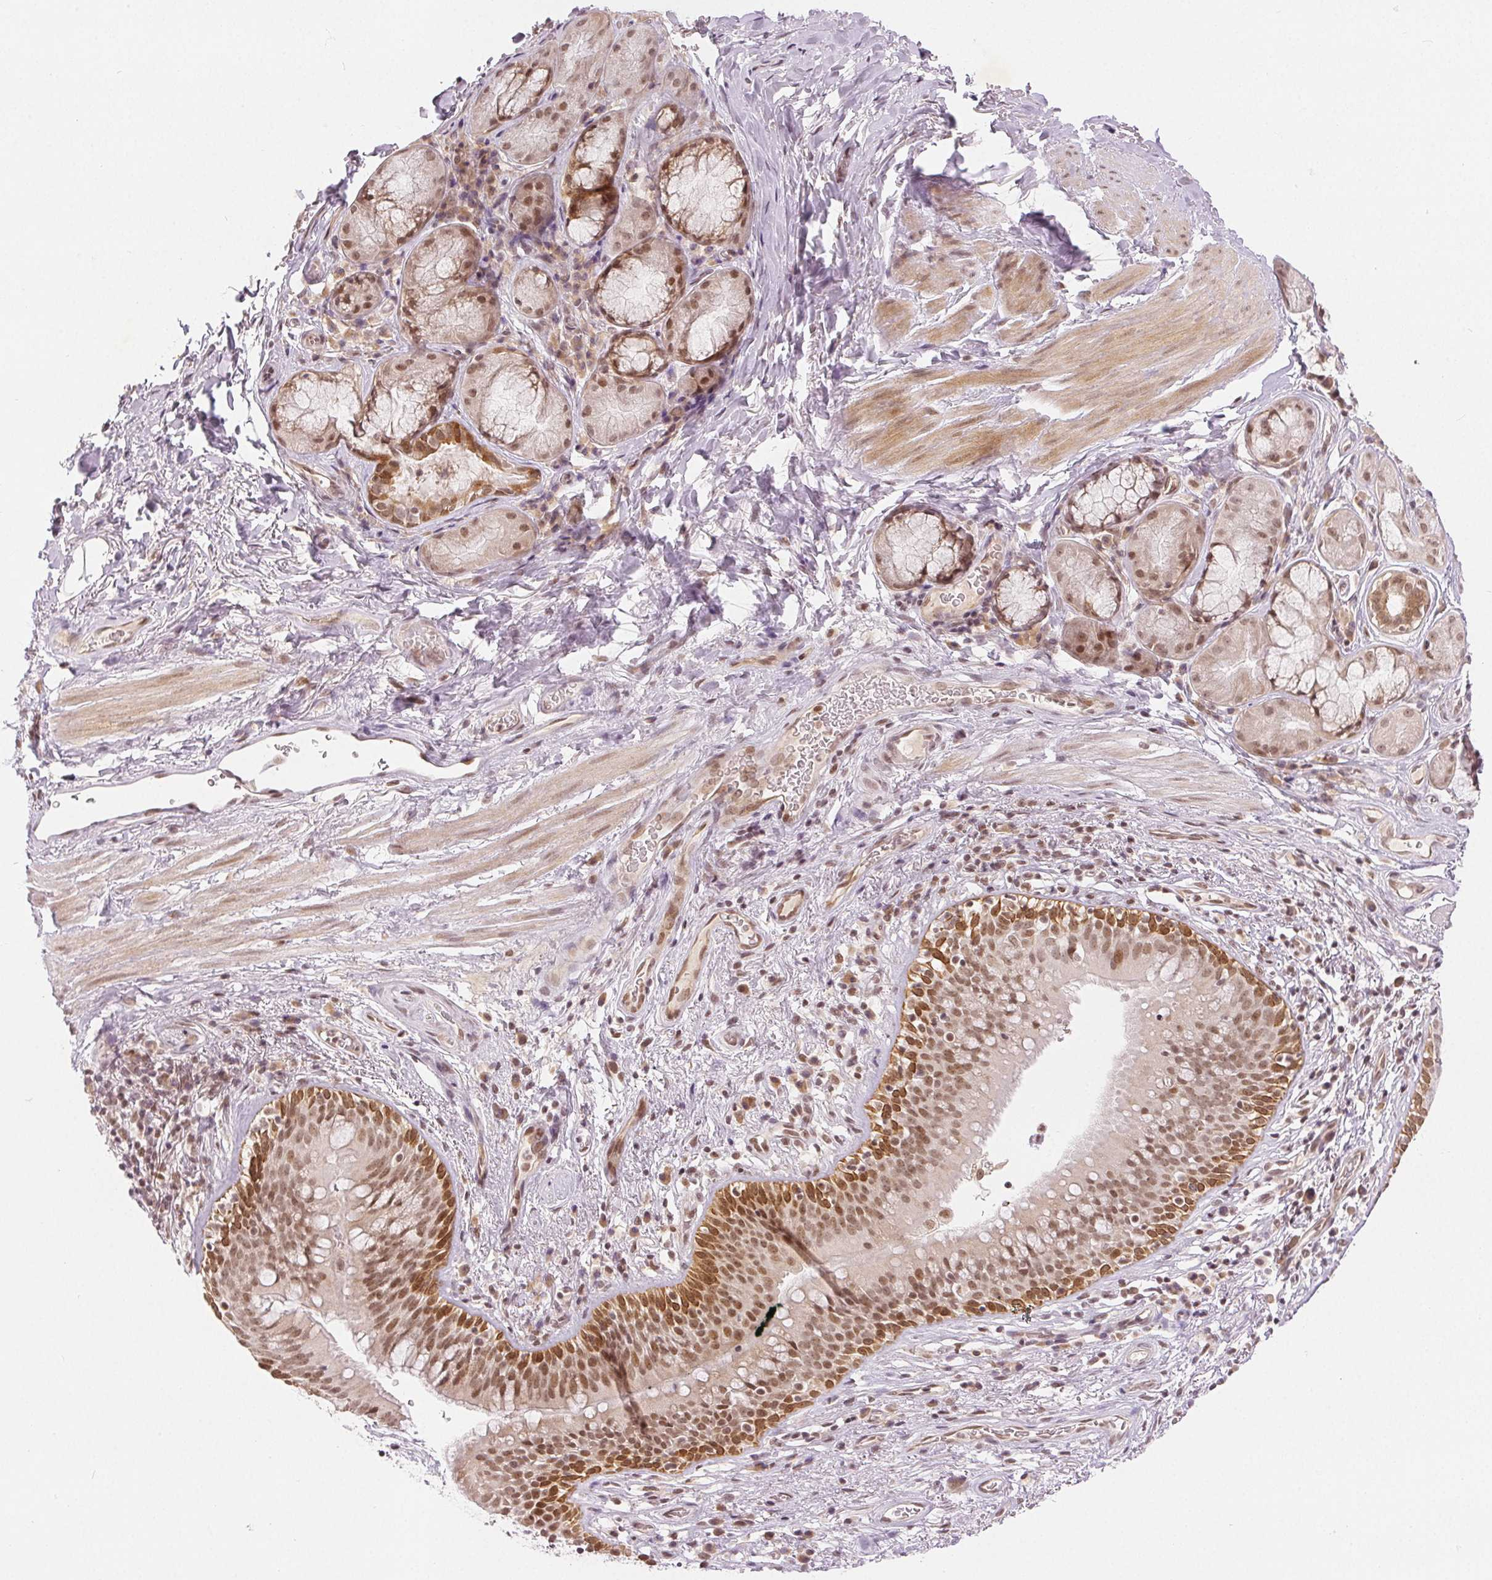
{"staining": {"intensity": "moderate", "quantity": ">75%", "location": "nuclear"}, "tissue": "bronchus", "cell_type": "Respiratory epithelial cells", "image_type": "normal", "snomed": [{"axis": "morphology", "description": "Normal tissue, NOS"}, {"axis": "topography", "description": "Cartilage tissue"}, {"axis": "topography", "description": "Bronchus"}], "caption": "Bronchus stained with DAB immunohistochemistry shows medium levels of moderate nuclear expression in about >75% of respiratory epithelial cells. Immunohistochemistry stains the protein of interest in brown and the nuclei are stained blue.", "gene": "DEK", "patient": {"sex": "male", "age": 58}}